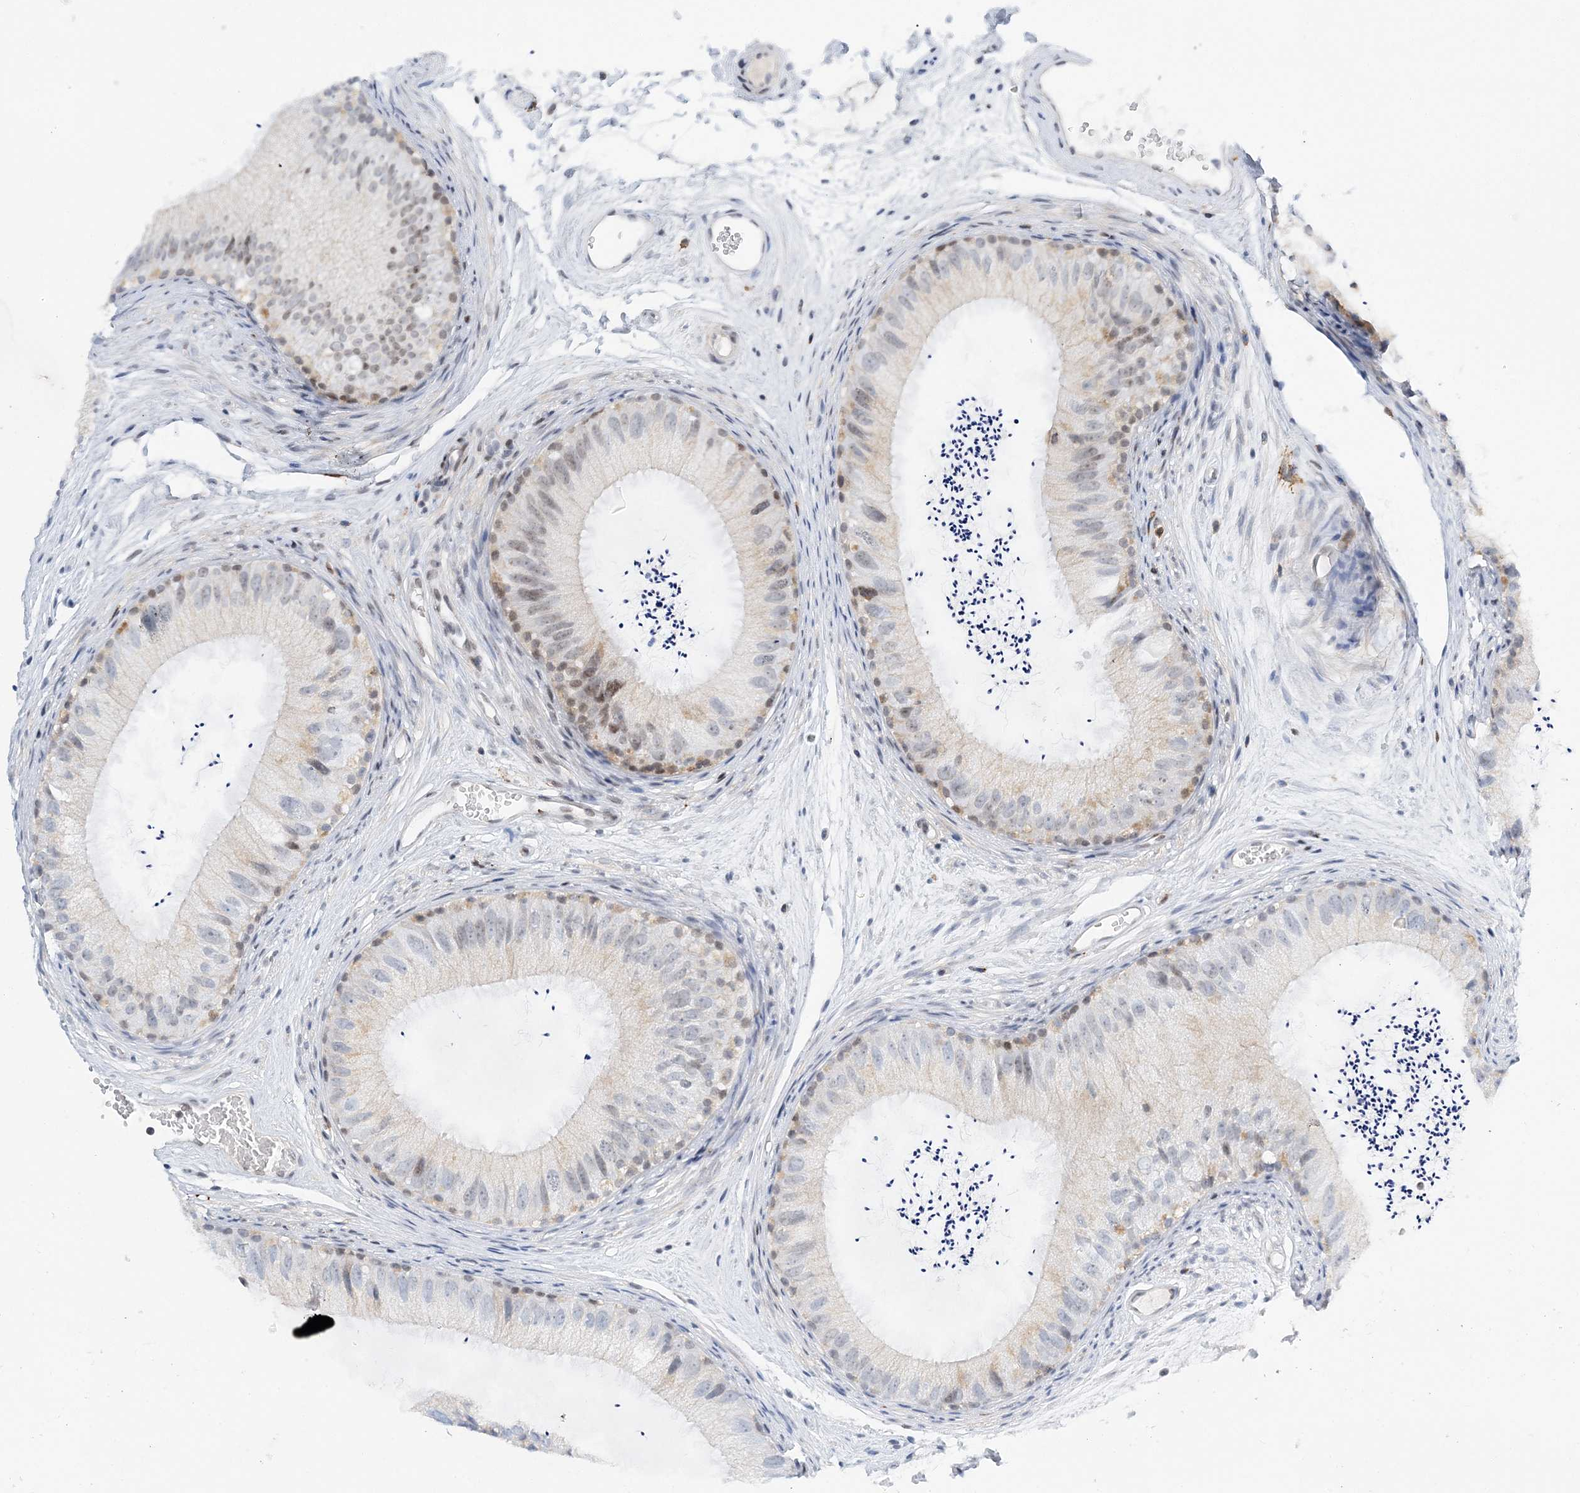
{"staining": {"intensity": "moderate", "quantity": "<25%", "location": "nuclear"}, "tissue": "epididymis", "cell_type": "Glandular cells", "image_type": "normal", "snomed": [{"axis": "morphology", "description": "Normal tissue, NOS"}, {"axis": "topography", "description": "Epididymis"}], "caption": "Immunohistochemistry (IHC) of benign epididymis reveals low levels of moderate nuclear staining in about <25% of glandular cells. Ihc stains the protein in brown and the nuclei are stained blue.", "gene": "PRMT9", "patient": {"sex": "male", "age": 77}}